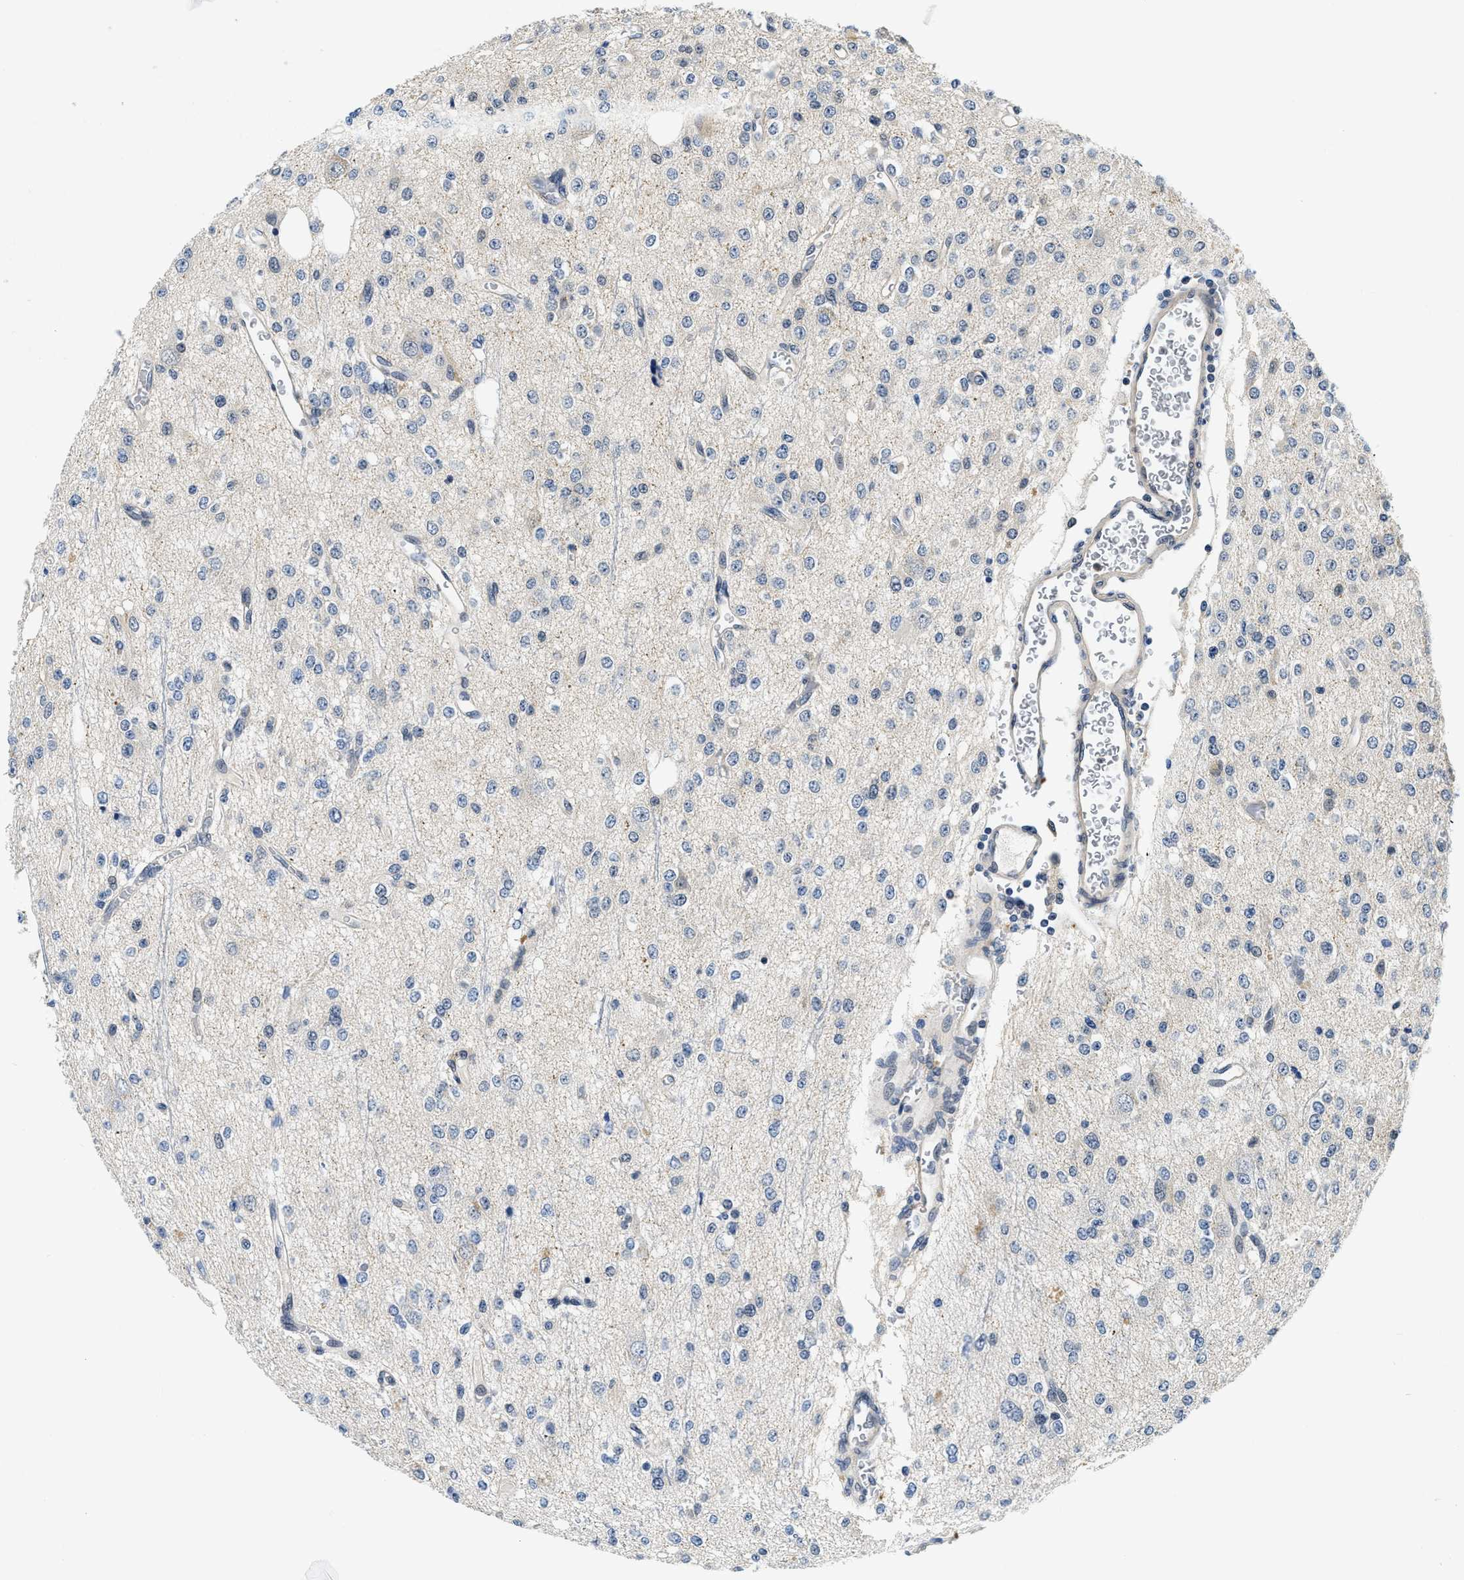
{"staining": {"intensity": "negative", "quantity": "none", "location": "none"}, "tissue": "glioma", "cell_type": "Tumor cells", "image_type": "cancer", "snomed": [{"axis": "morphology", "description": "Glioma, malignant, Low grade"}, {"axis": "topography", "description": "Brain"}], "caption": "Histopathology image shows no protein staining in tumor cells of glioma tissue. The staining is performed using DAB brown chromogen with nuclei counter-stained in using hematoxylin.", "gene": "SMAD4", "patient": {"sex": "male", "age": 38}}